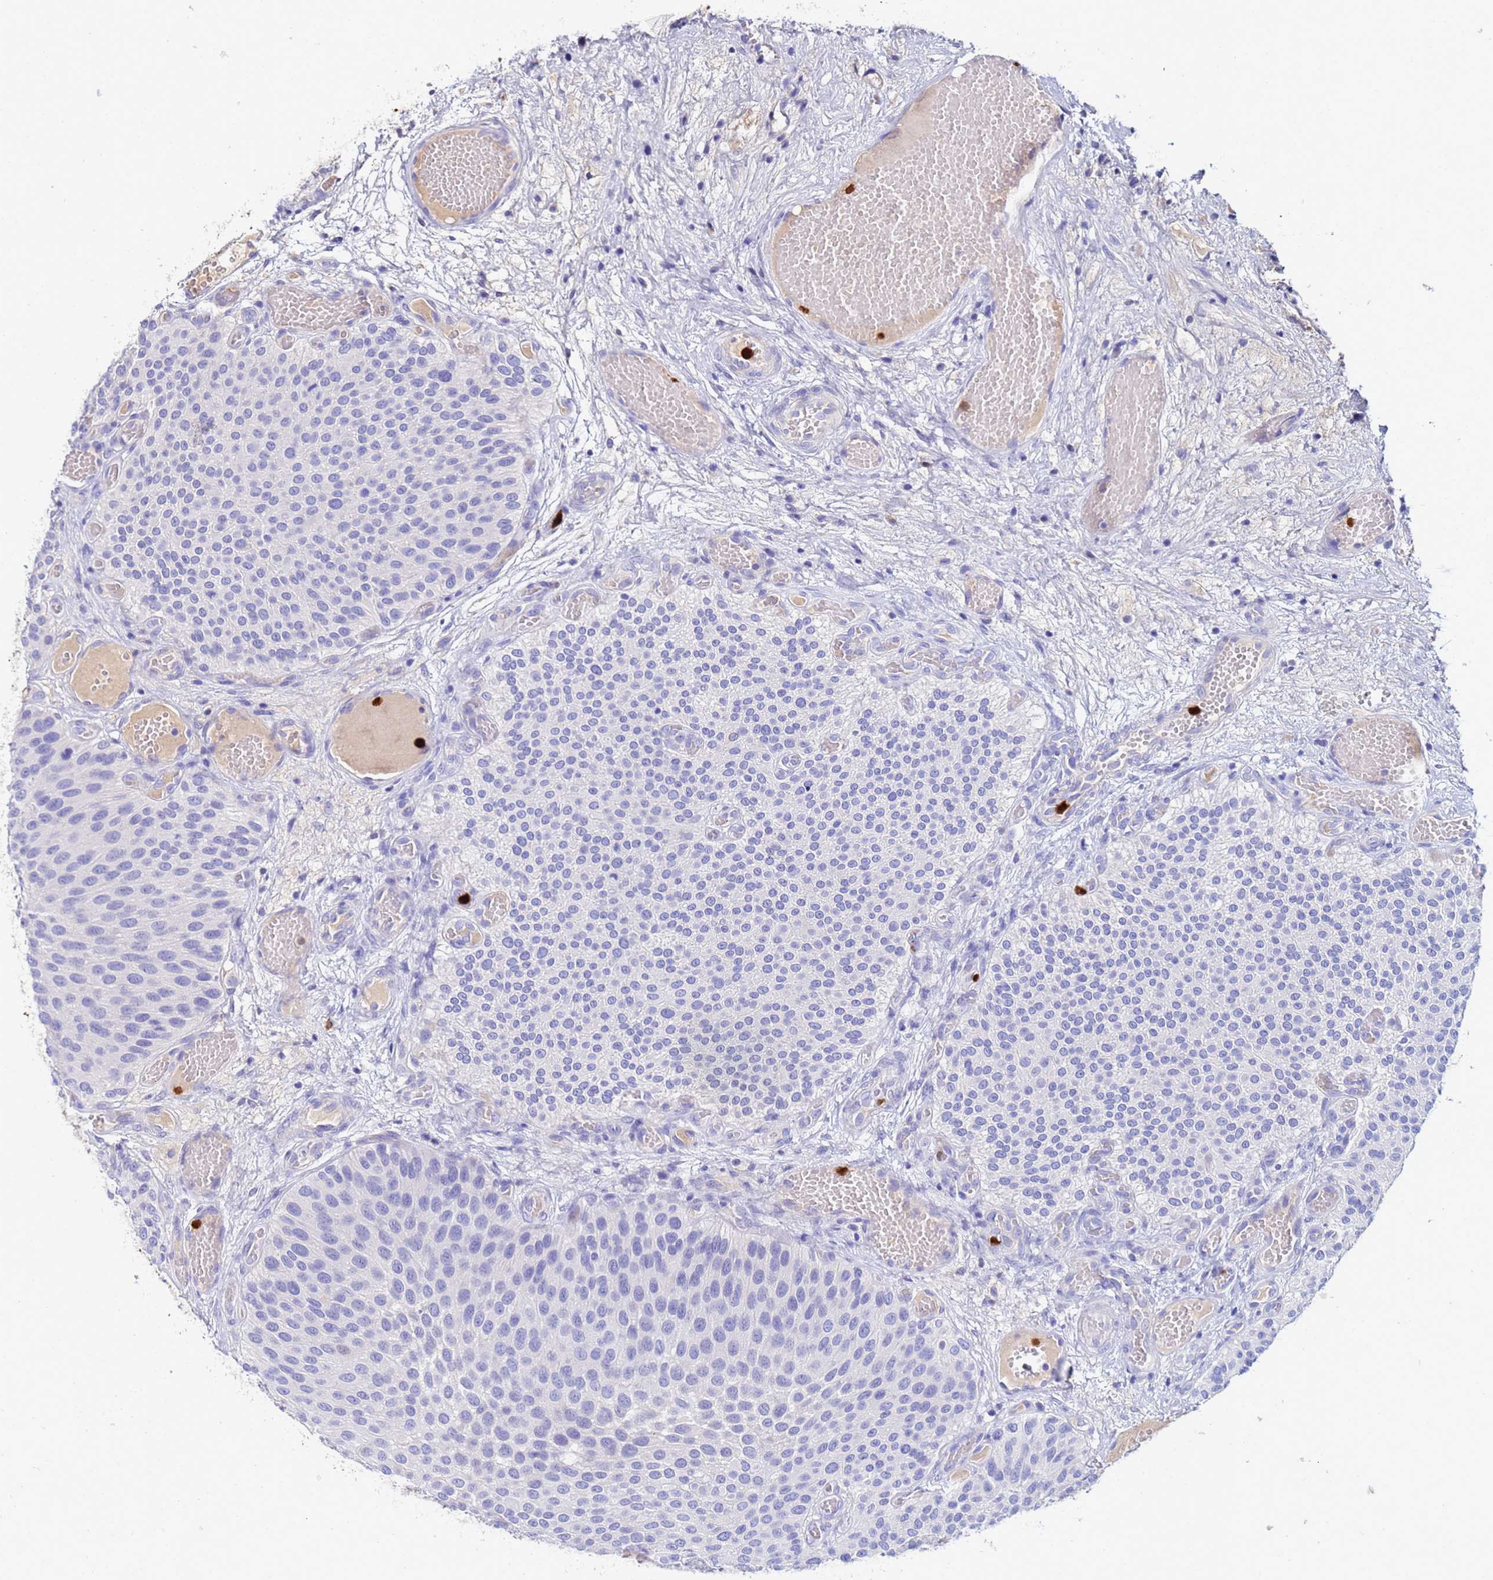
{"staining": {"intensity": "negative", "quantity": "none", "location": "none"}, "tissue": "urothelial cancer", "cell_type": "Tumor cells", "image_type": "cancer", "snomed": [{"axis": "morphology", "description": "Urothelial carcinoma, Low grade"}, {"axis": "topography", "description": "Urinary bladder"}], "caption": "Urothelial cancer was stained to show a protein in brown. There is no significant staining in tumor cells.", "gene": "TUBAL3", "patient": {"sex": "male", "age": 89}}